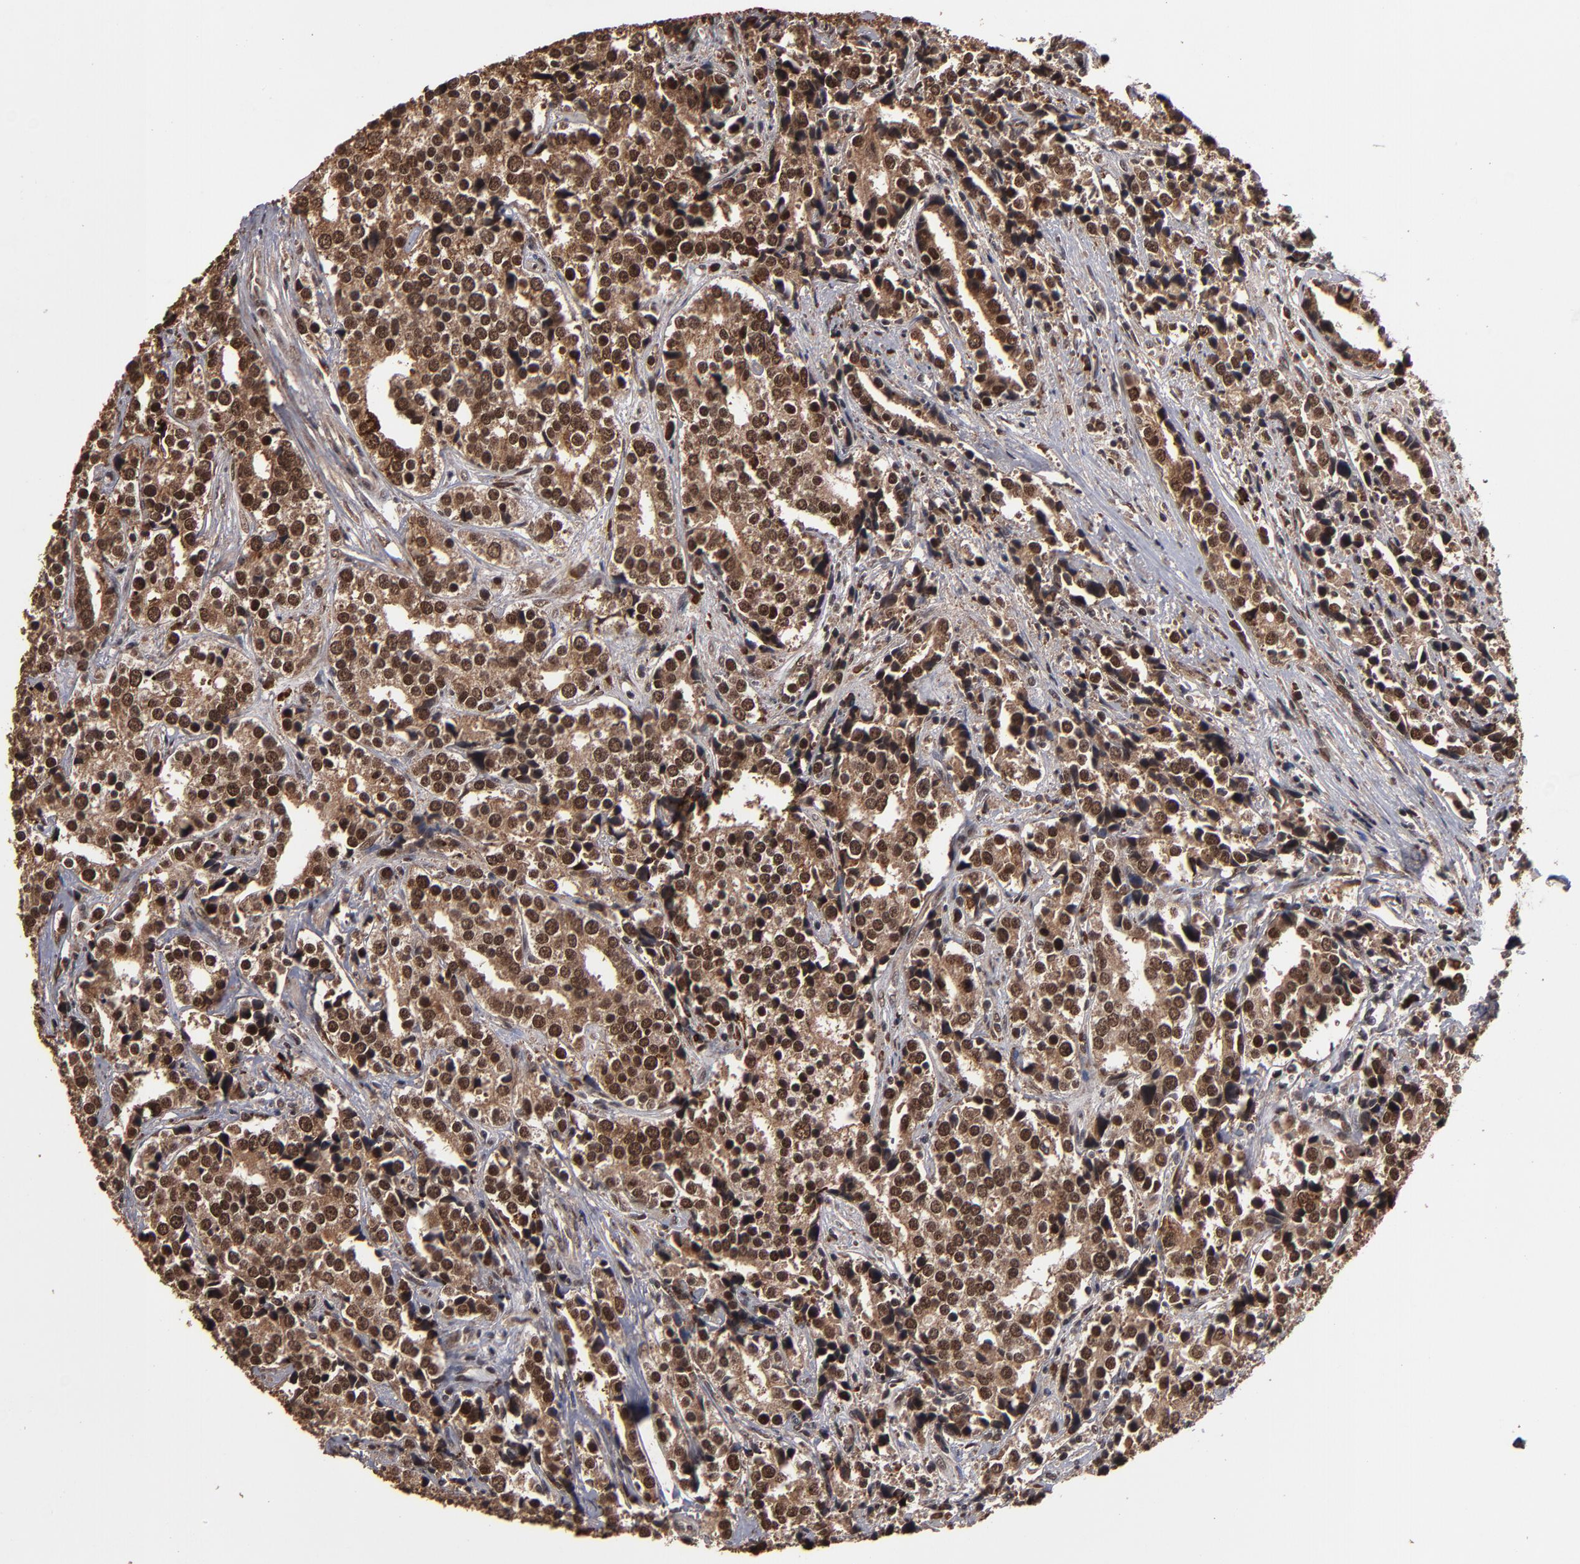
{"staining": {"intensity": "strong", "quantity": ">75%", "location": "cytoplasmic/membranous,nuclear"}, "tissue": "prostate cancer", "cell_type": "Tumor cells", "image_type": "cancer", "snomed": [{"axis": "morphology", "description": "Adenocarcinoma, High grade"}, {"axis": "topography", "description": "Prostate"}], "caption": "A brown stain highlights strong cytoplasmic/membranous and nuclear positivity of a protein in prostate cancer tumor cells.", "gene": "NXF2B", "patient": {"sex": "male", "age": 71}}